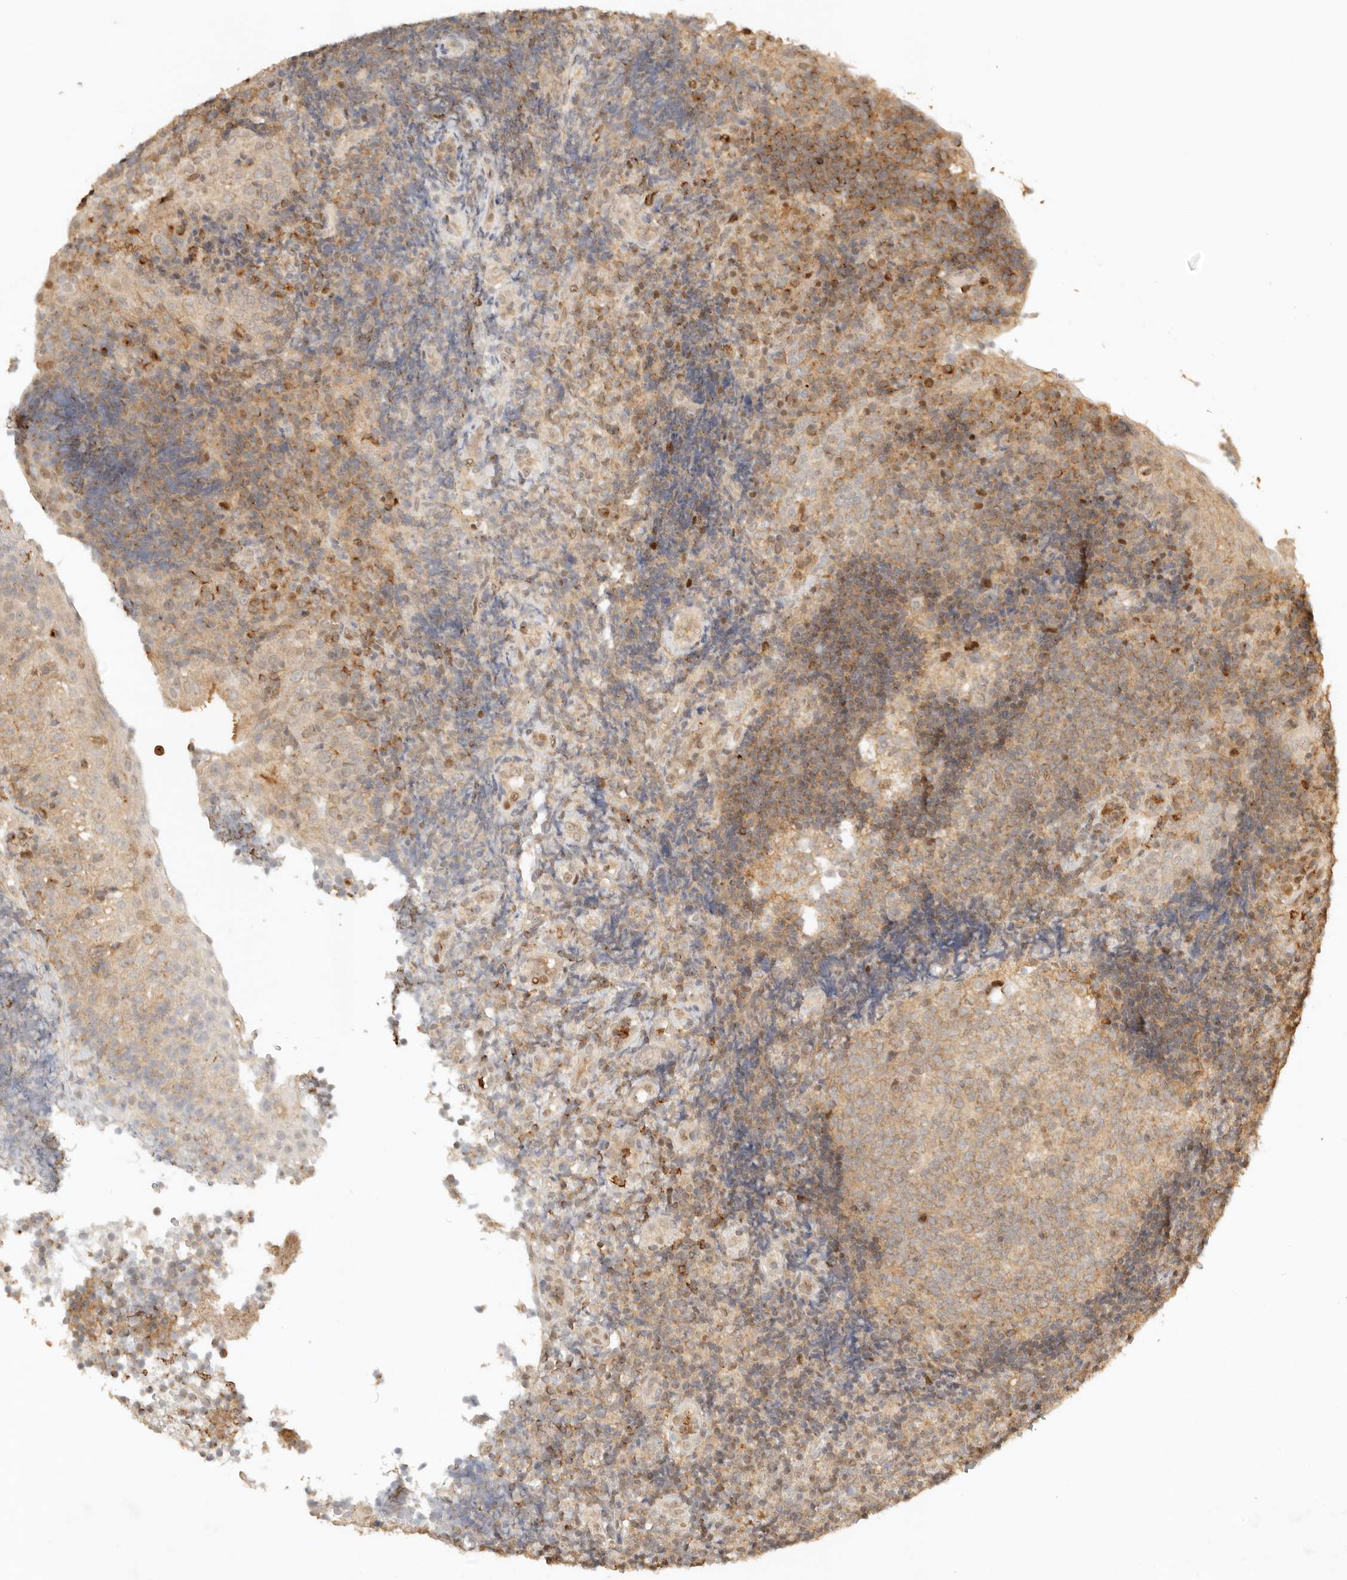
{"staining": {"intensity": "moderate", "quantity": ">75%", "location": "cytoplasmic/membranous"}, "tissue": "tonsil", "cell_type": "Germinal center cells", "image_type": "normal", "snomed": [{"axis": "morphology", "description": "Normal tissue, NOS"}, {"axis": "topography", "description": "Tonsil"}], "caption": "Protein expression analysis of normal tonsil demonstrates moderate cytoplasmic/membranous positivity in approximately >75% of germinal center cells. (brown staining indicates protein expression, while blue staining denotes nuclei).", "gene": "KIF2B", "patient": {"sex": "female", "age": 40}}